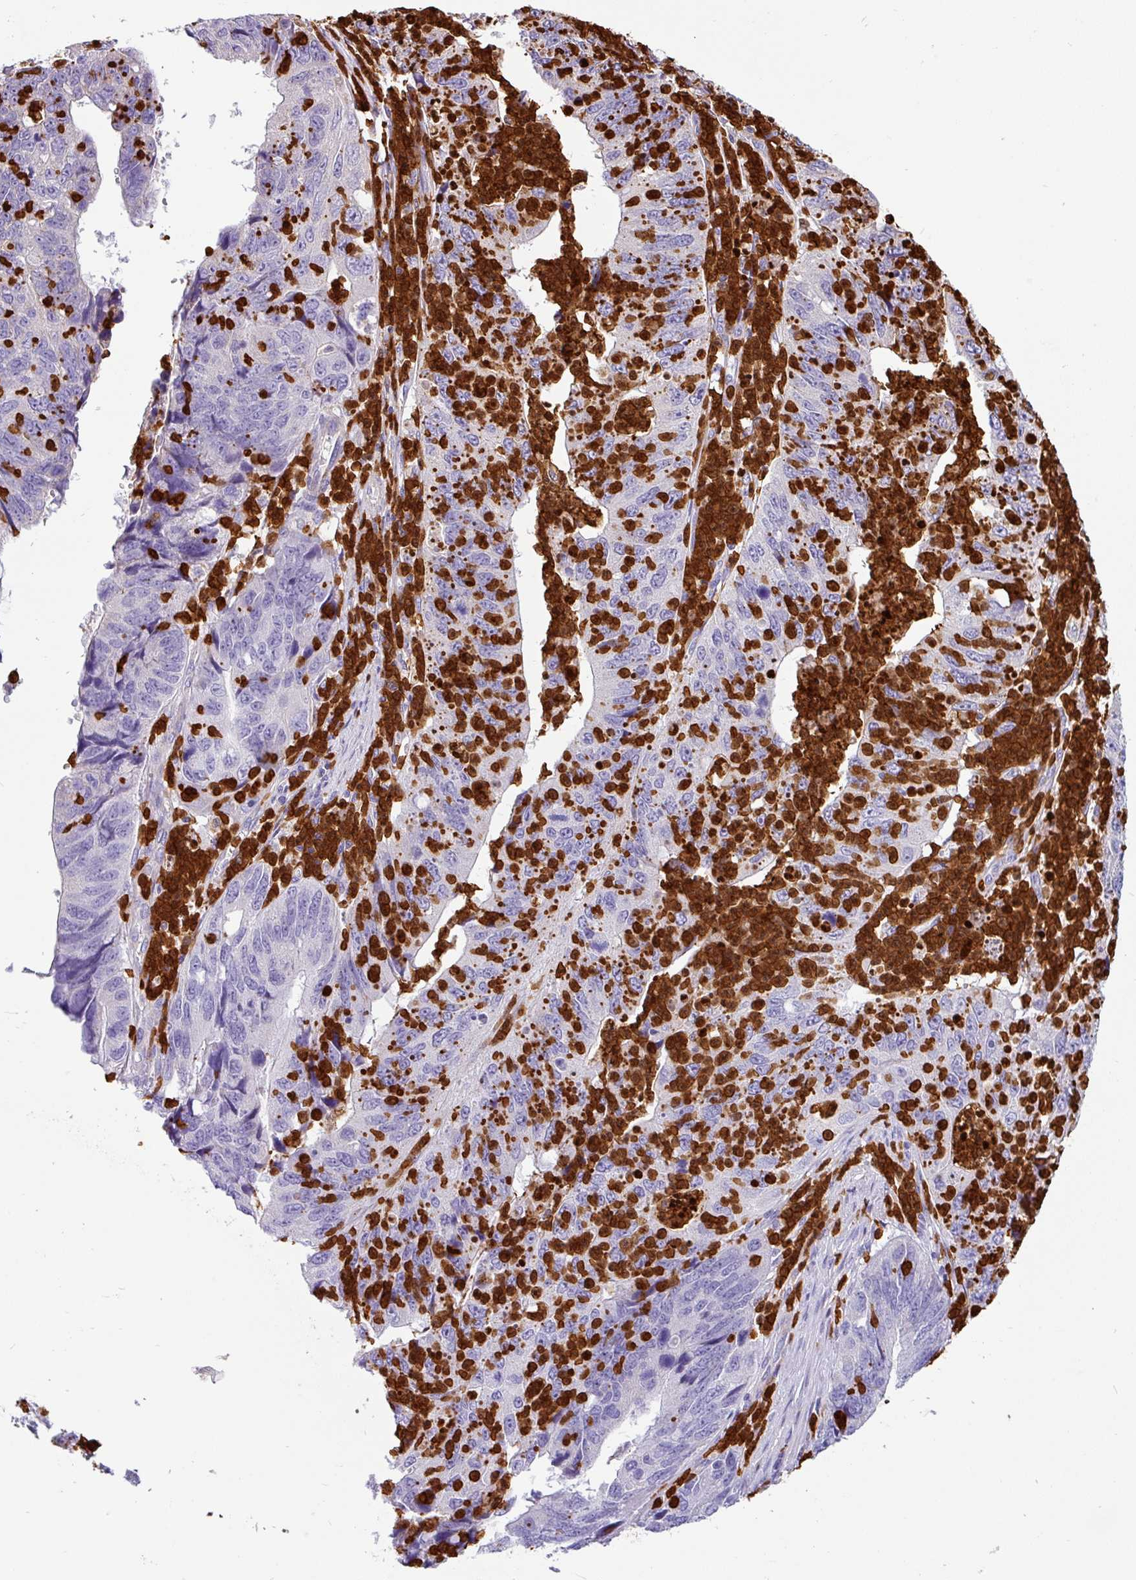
{"staining": {"intensity": "negative", "quantity": "none", "location": "none"}, "tissue": "stomach cancer", "cell_type": "Tumor cells", "image_type": "cancer", "snomed": [{"axis": "morphology", "description": "Adenocarcinoma, NOS"}, {"axis": "topography", "description": "Stomach"}], "caption": "Human stomach cancer stained for a protein using immunohistochemistry shows no positivity in tumor cells.", "gene": "SH2D3C", "patient": {"sex": "male", "age": 59}}